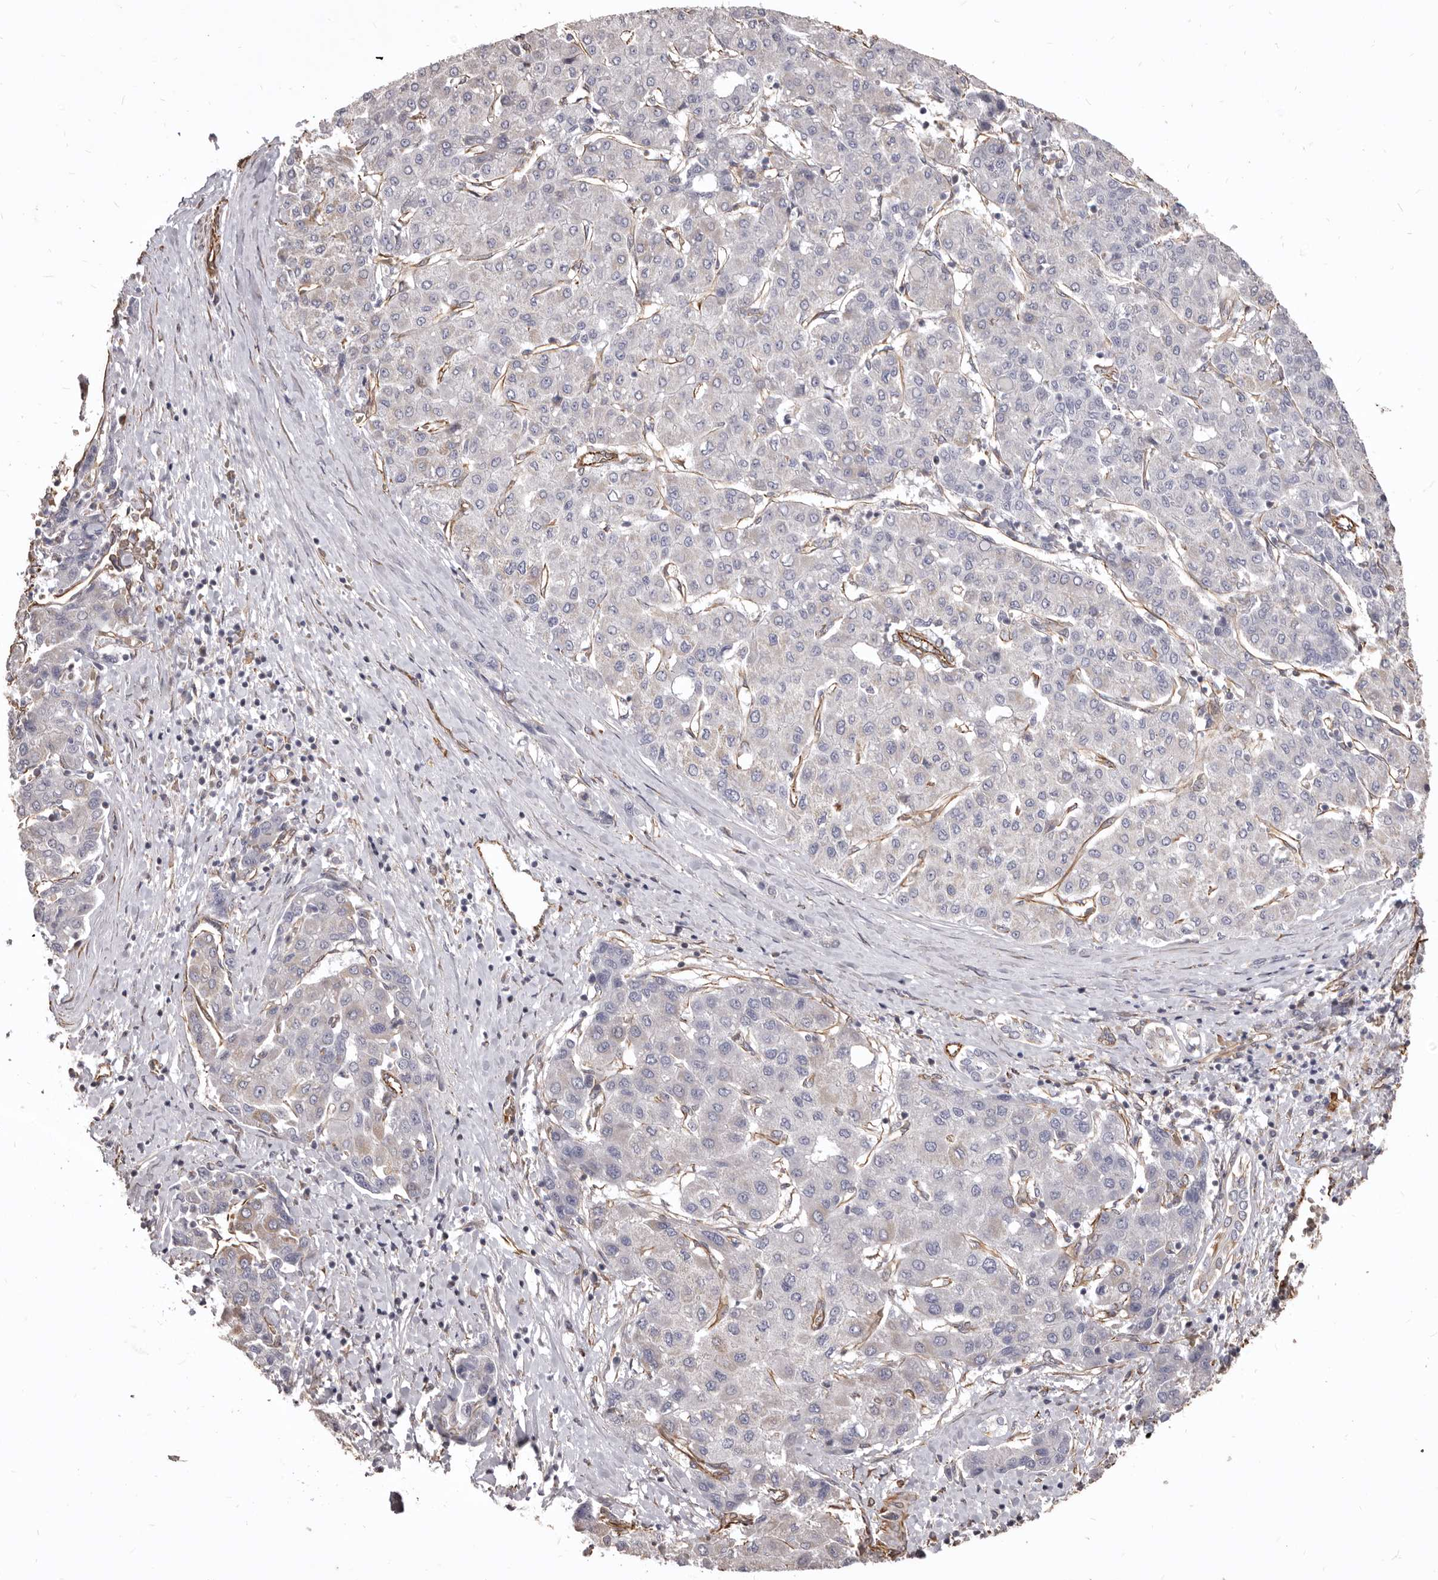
{"staining": {"intensity": "negative", "quantity": "none", "location": "none"}, "tissue": "liver cancer", "cell_type": "Tumor cells", "image_type": "cancer", "snomed": [{"axis": "morphology", "description": "Carcinoma, Hepatocellular, NOS"}, {"axis": "topography", "description": "Liver"}], "caption": "Tumor cells show no significant protein positivity in liver cancer. (DAB (3,3'-diaminobenzidine) IHC with hematoxylin counter stain).", "gene": "MTURN", "patient": {"sex": "male", "age": 65}}